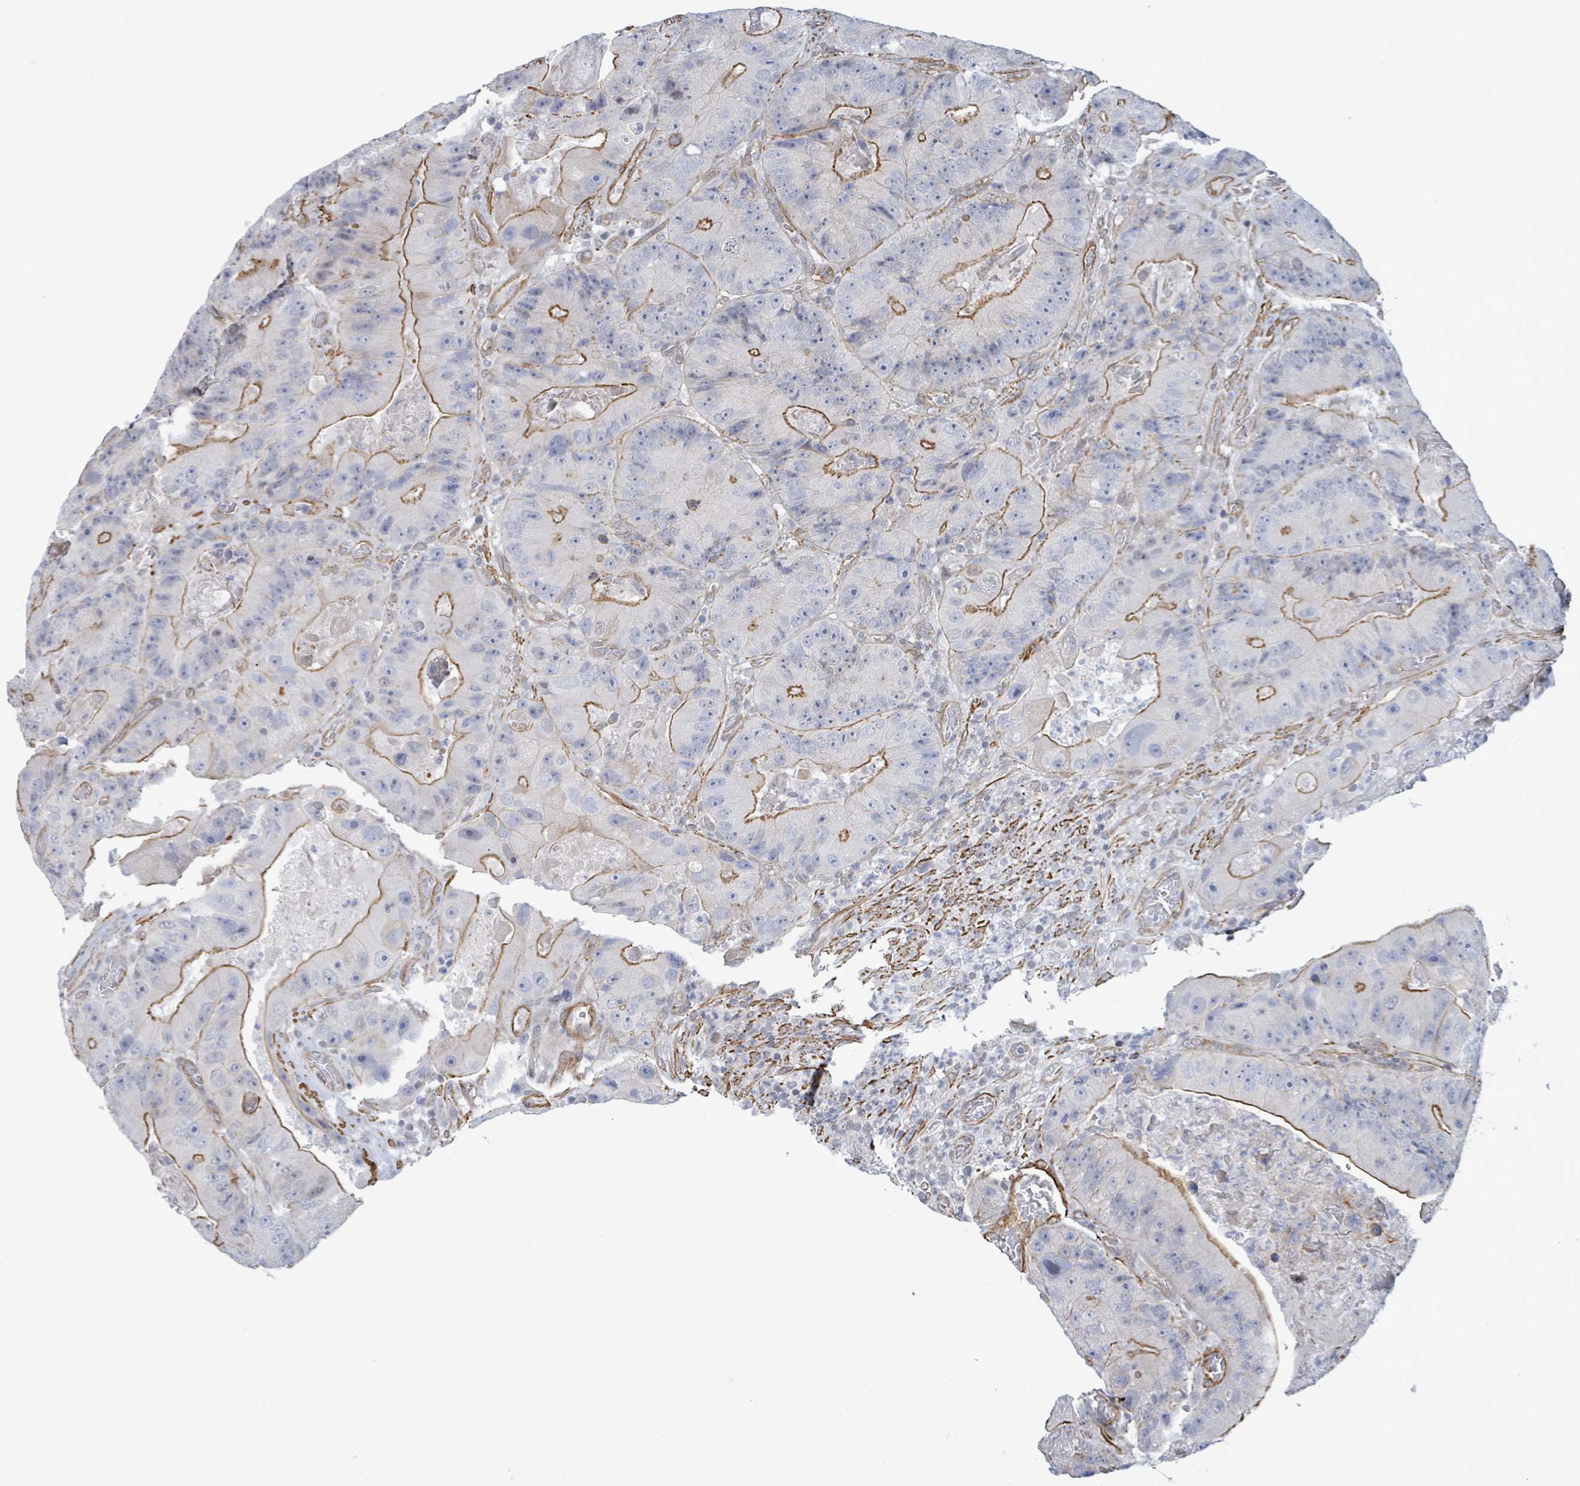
{"staining": {"intensity": "moderate", "quantity": "25%-75%", "location": "cytoplasmic/membranous"}, "tissue": "colorectal cancer", "cell_type": "Tumor cells", "image_type": "cancer", "snomed": [{"axis": "morphology", "description": "Adenocarcinoma, NOS"}, {"axis": "topography", "description": "Colon"}], "caption": "The image shows a brown stain indicating the presence of a protein in the cytoplasmic/membranous of tumor cells in colorectal adenocarcinoma.", "gene": "DMRTC1B", "patient": {"sex": "female", "age": 86}}